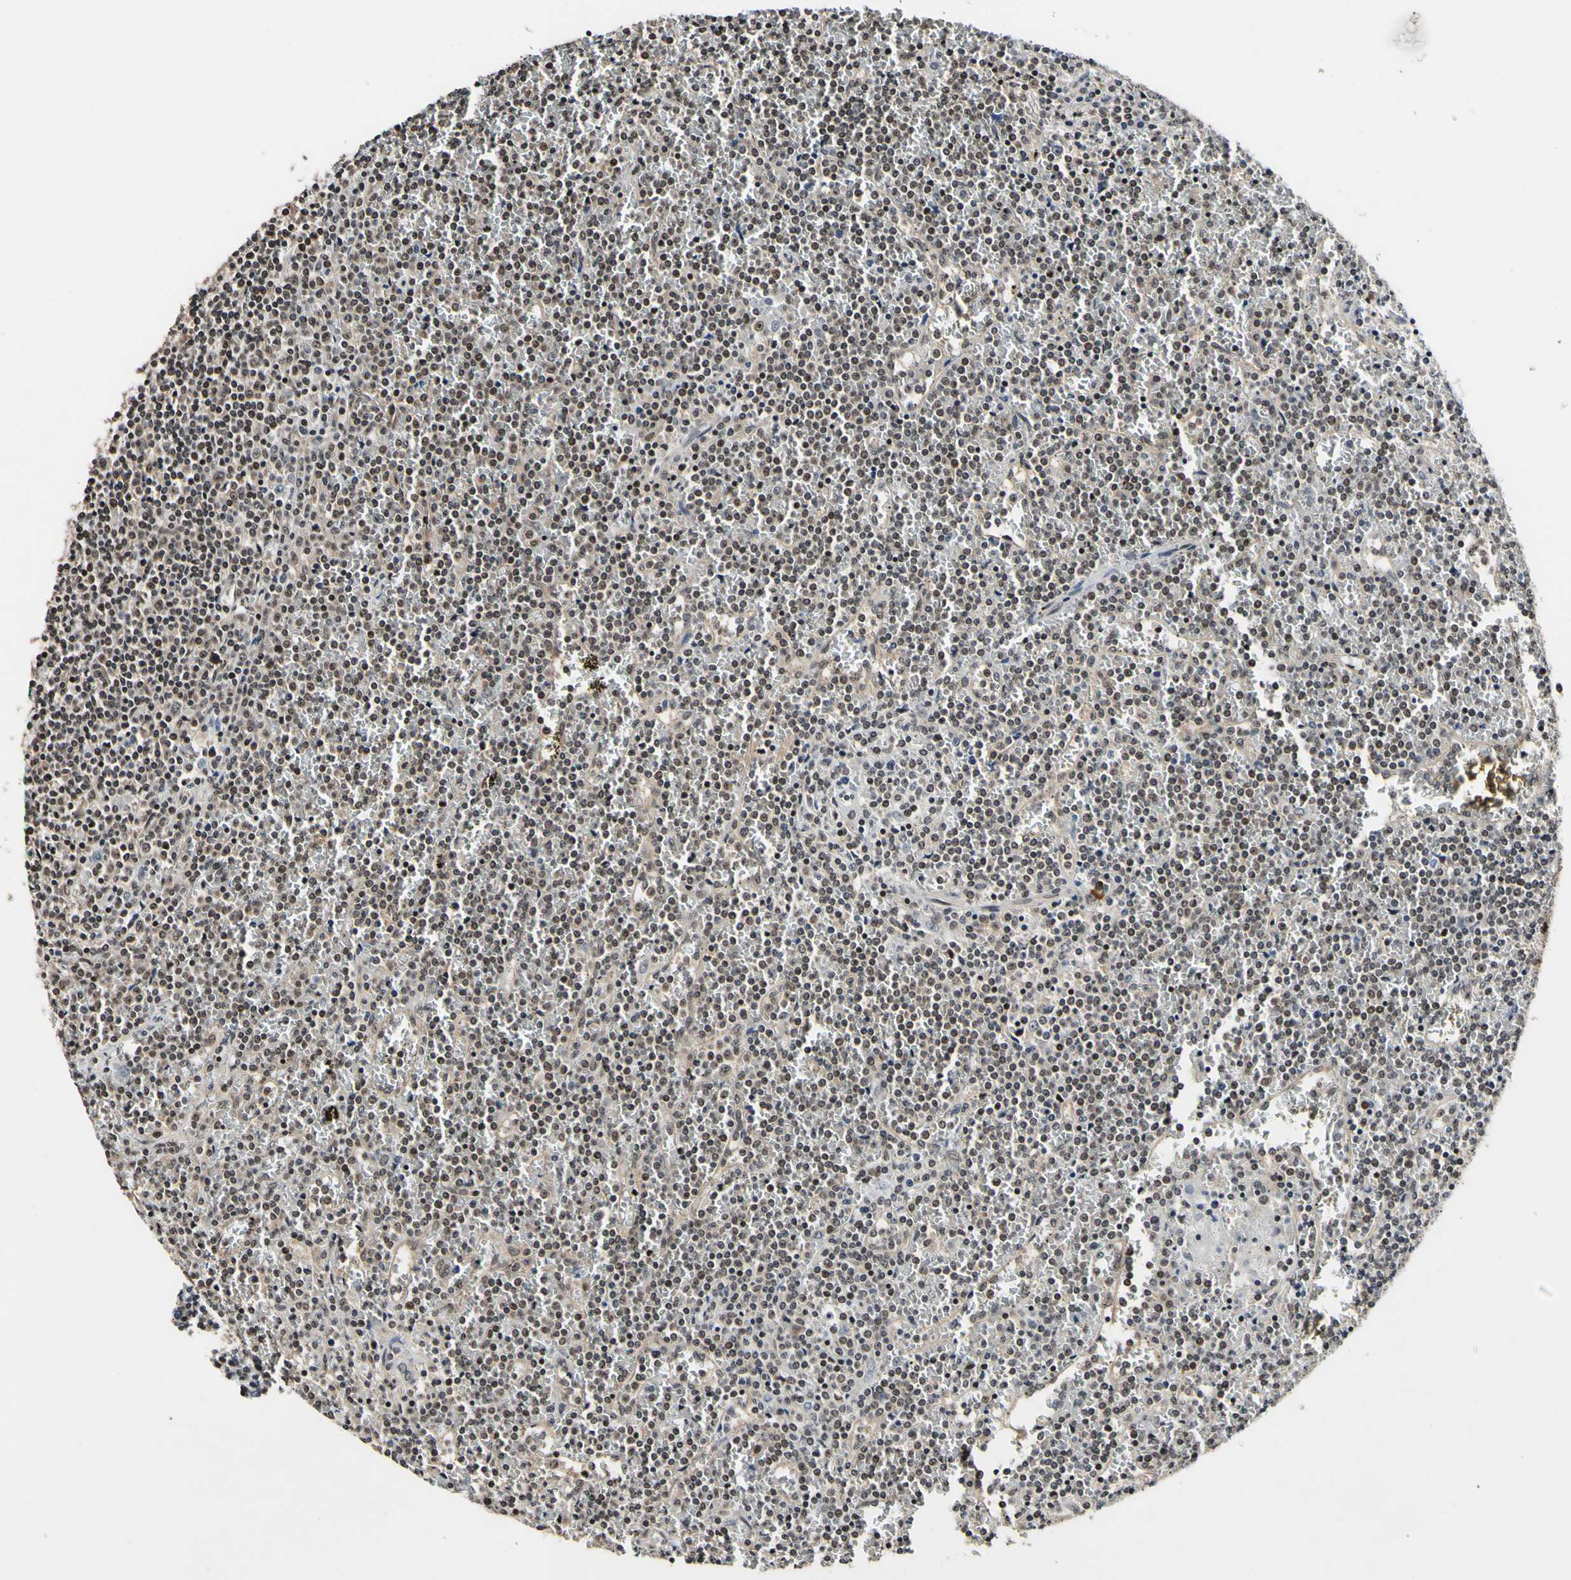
{"staining": {"intensity": "weak", "quantity": ">75%", "location": "cytoplasmic/membranous,nuclear"}, "tissue": "lymphoma", "cell_type": "Tumor cells", "image_type": "cancer", "snomed": [{"axis": "morphology", "description": "Malignant lymphoma, non-Hodgkin's type, Low grade"}, {"axis": "topography", "description": "Spleen"}], "caption": "Immunohistochemistry histopathology image of lymphoma stained for a protein (brown), which displays low levels of weak cytoplasmic/membranous and nuclear staining in about >75% of tumor cells.", "gene": "PSMD10", "patient": {"sex": "female", "age": 19}}